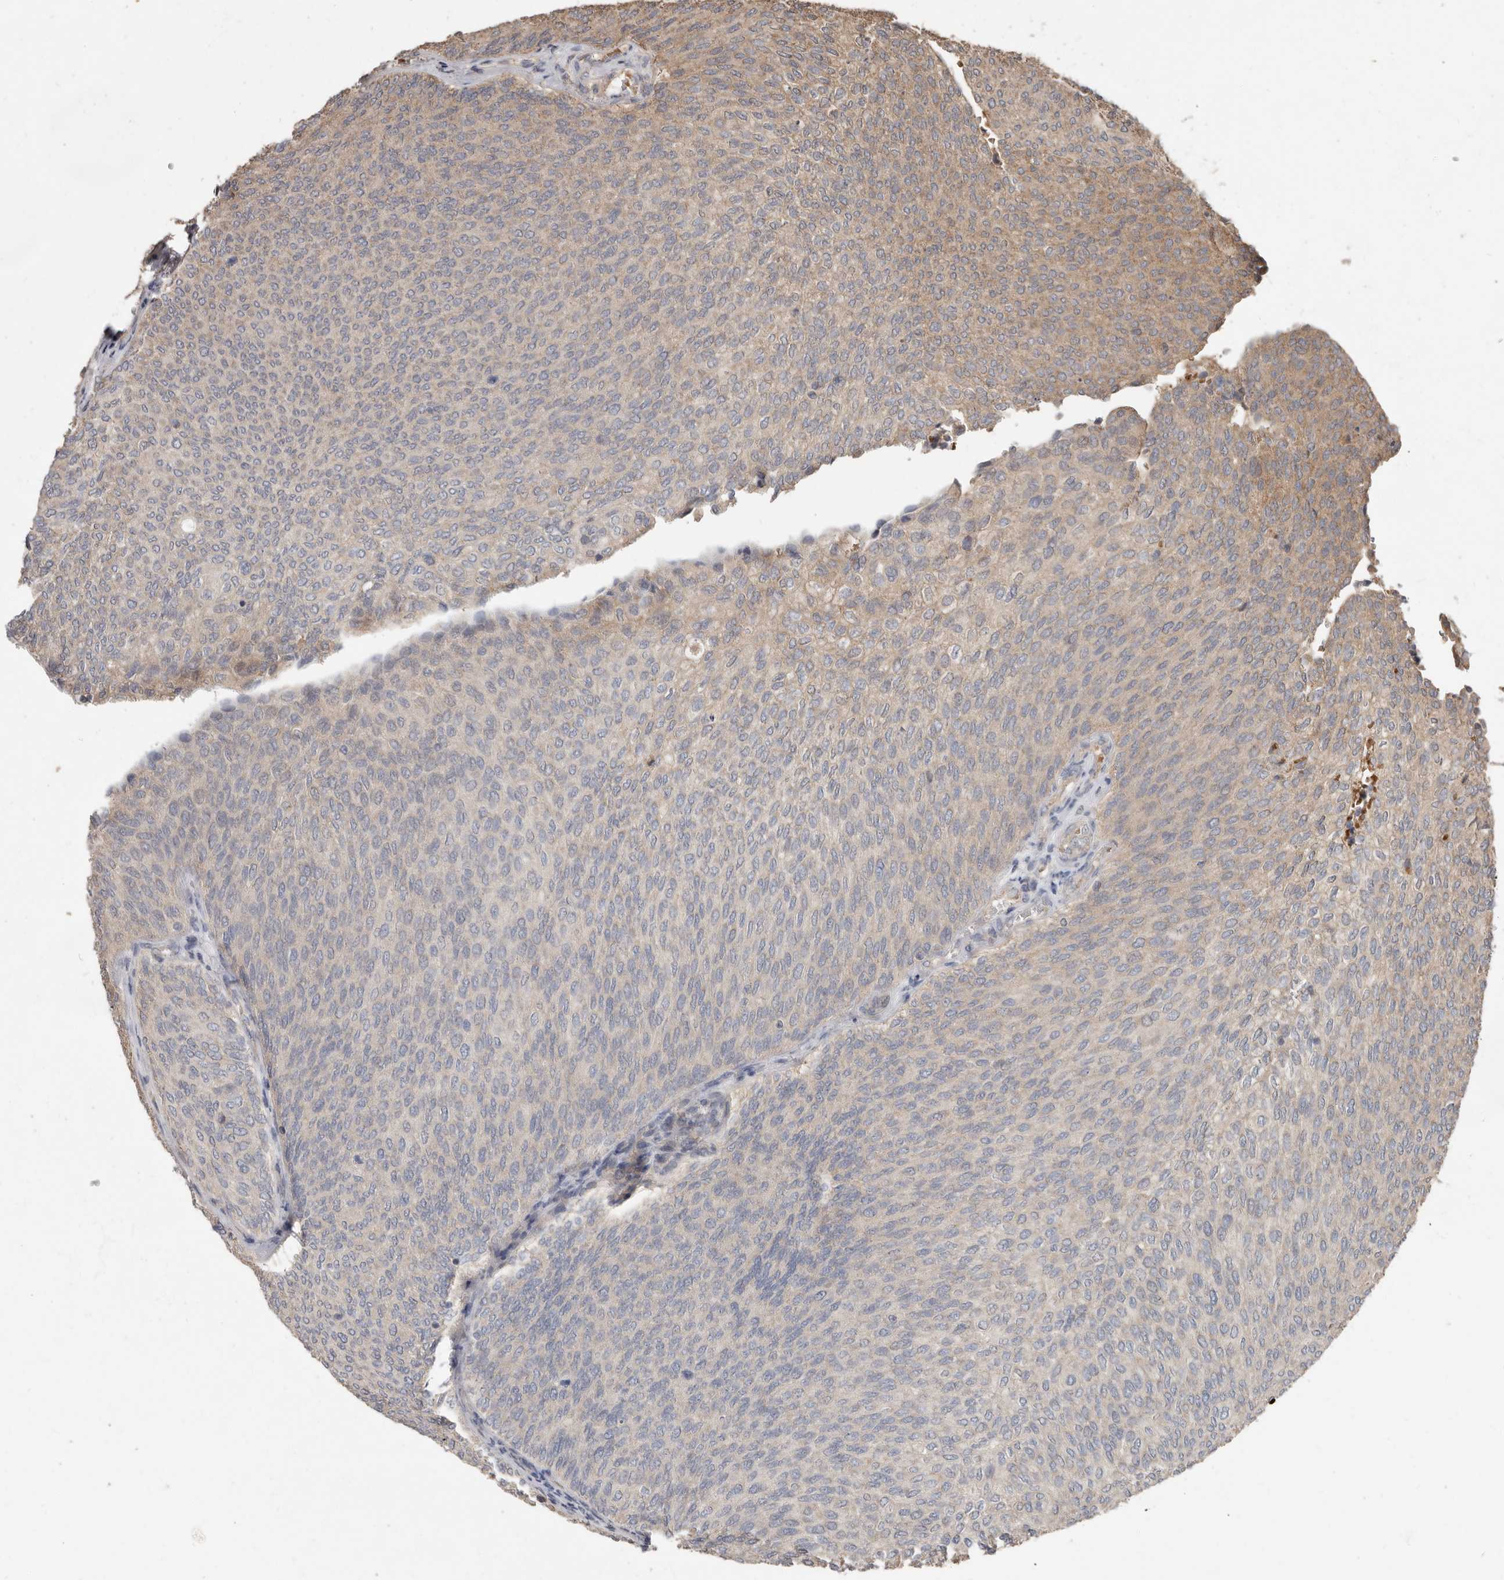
{"staining": {"intensity": "weak", "quantity": "<25%", "location": "cytoplasmic/membranous"}, "tissue": "urothelial cancer", "cell_type": "Tumor cells", "image_type": "cancer", "snomed": [{"axis": "morphology", "description": "Urothelial carcinoma, Low grade"}, {"axis": "topography", "description": "Urinary bladder"}], "caption": "Immunohistochemistry (IHC) image of neoplastic tissue: human urothelial cancer stained with DAB (3,3'-diaminobenzidine) displays no significant protein positivity in tumor cells.", "gene": "KIF26B", "patient": {"sex": "female", "age": 79}}